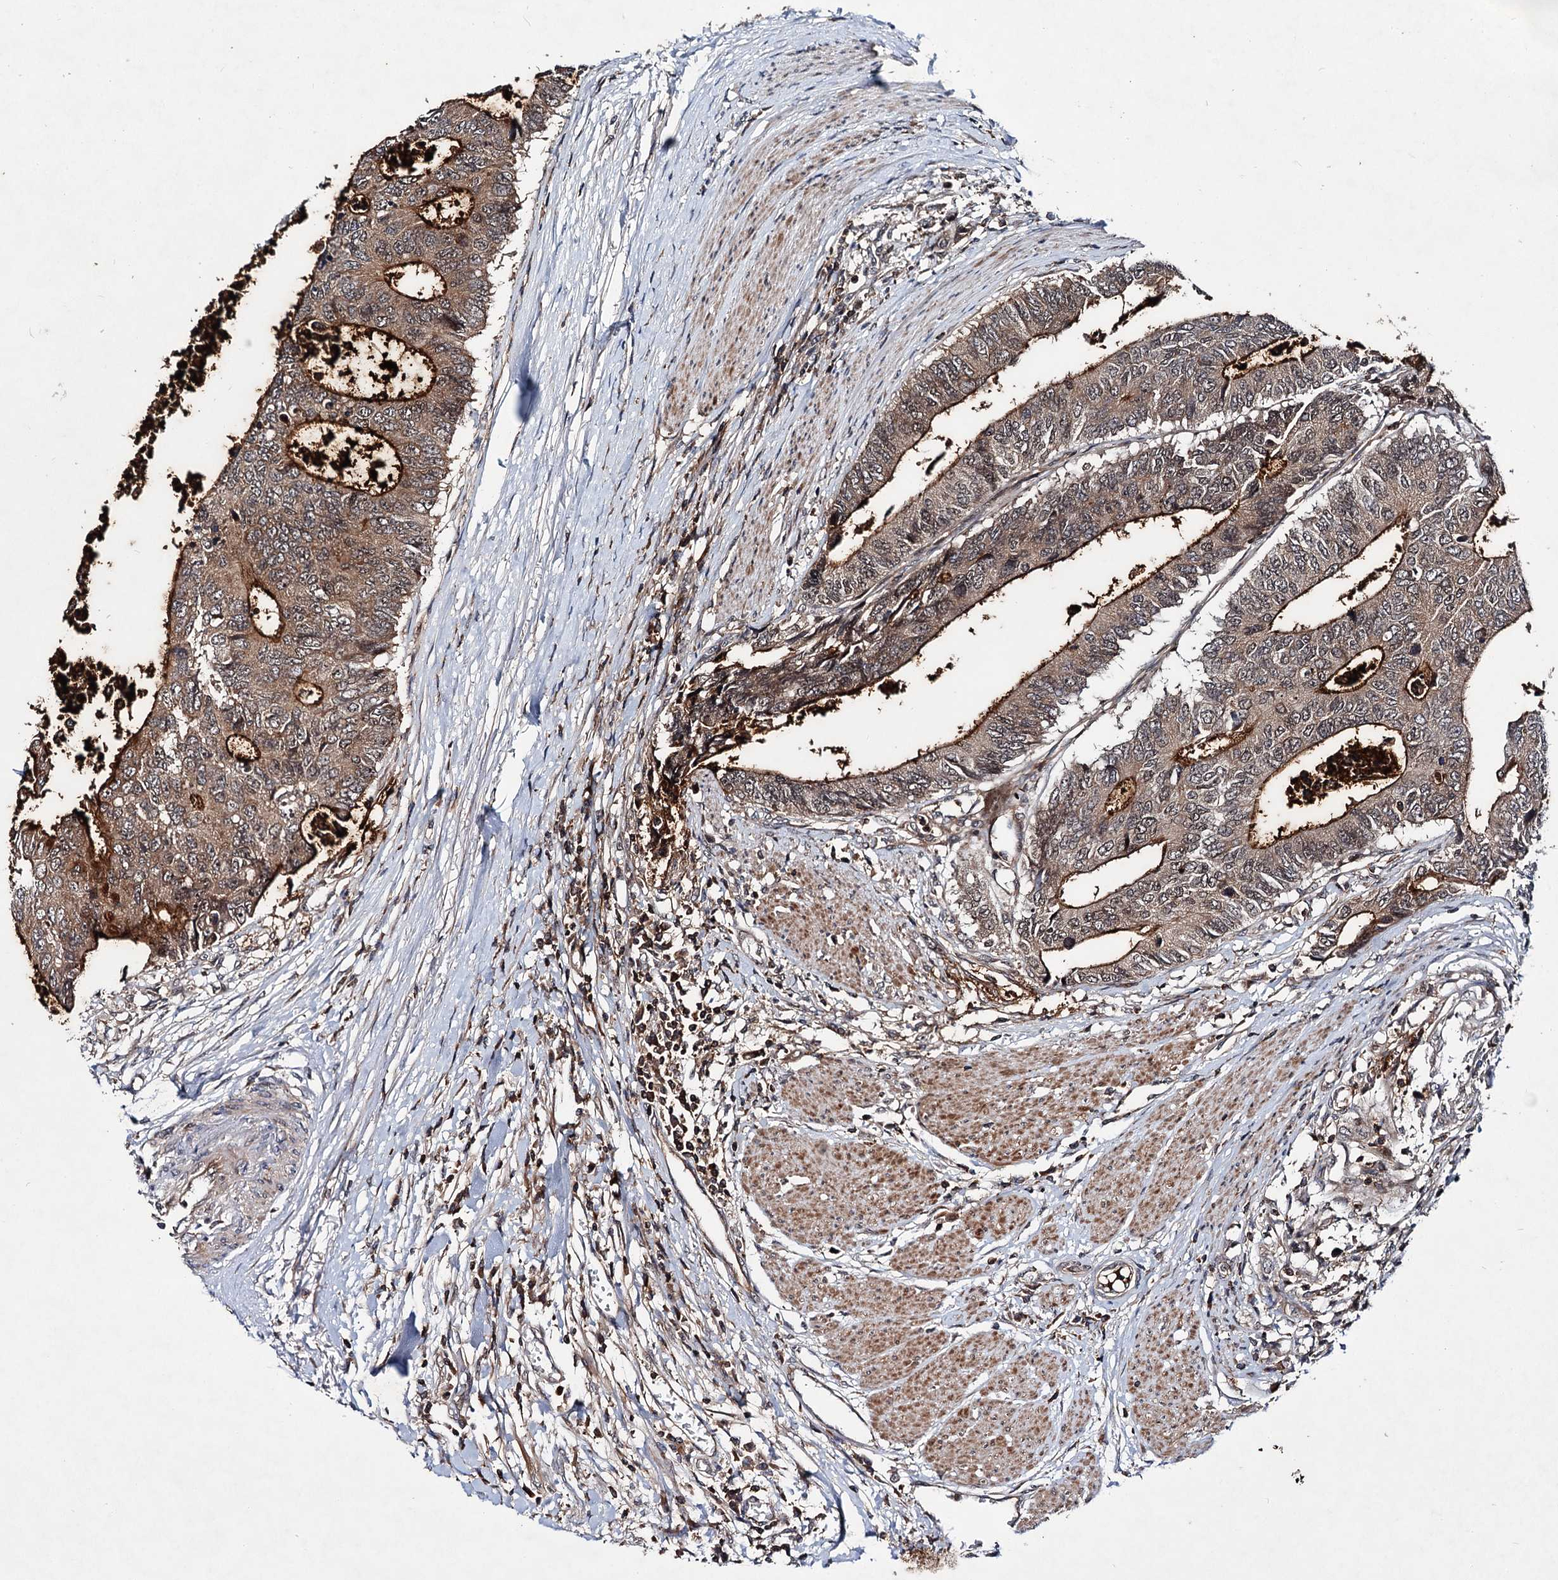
{"staining": {"intensity": "strong", "quantity": ">75%", "location": "cytoplasmic/membranous"}, "tissue": "colorectal cancer", "cell_type": "Tumor cells", "image_type": "cancer", "snomed": [{"axis": "morphology", "description": "Adenocarcinoma, NOS"}, {"axis": "topography", "description": "Rectum"}], "caption": "Immunohistochemical staining of human colorectal cancer (adenocarcinoma) exhibits high levels of strong cytoplasmic/membranous protein staining in approximately >75% of tumor cells. (DAB (3,3'-diaminobenzidine) IHC with brightfield microscopy, high magnification).", "gene": "ABLIM1", "patient": {"sex": "male", "age": 84}}